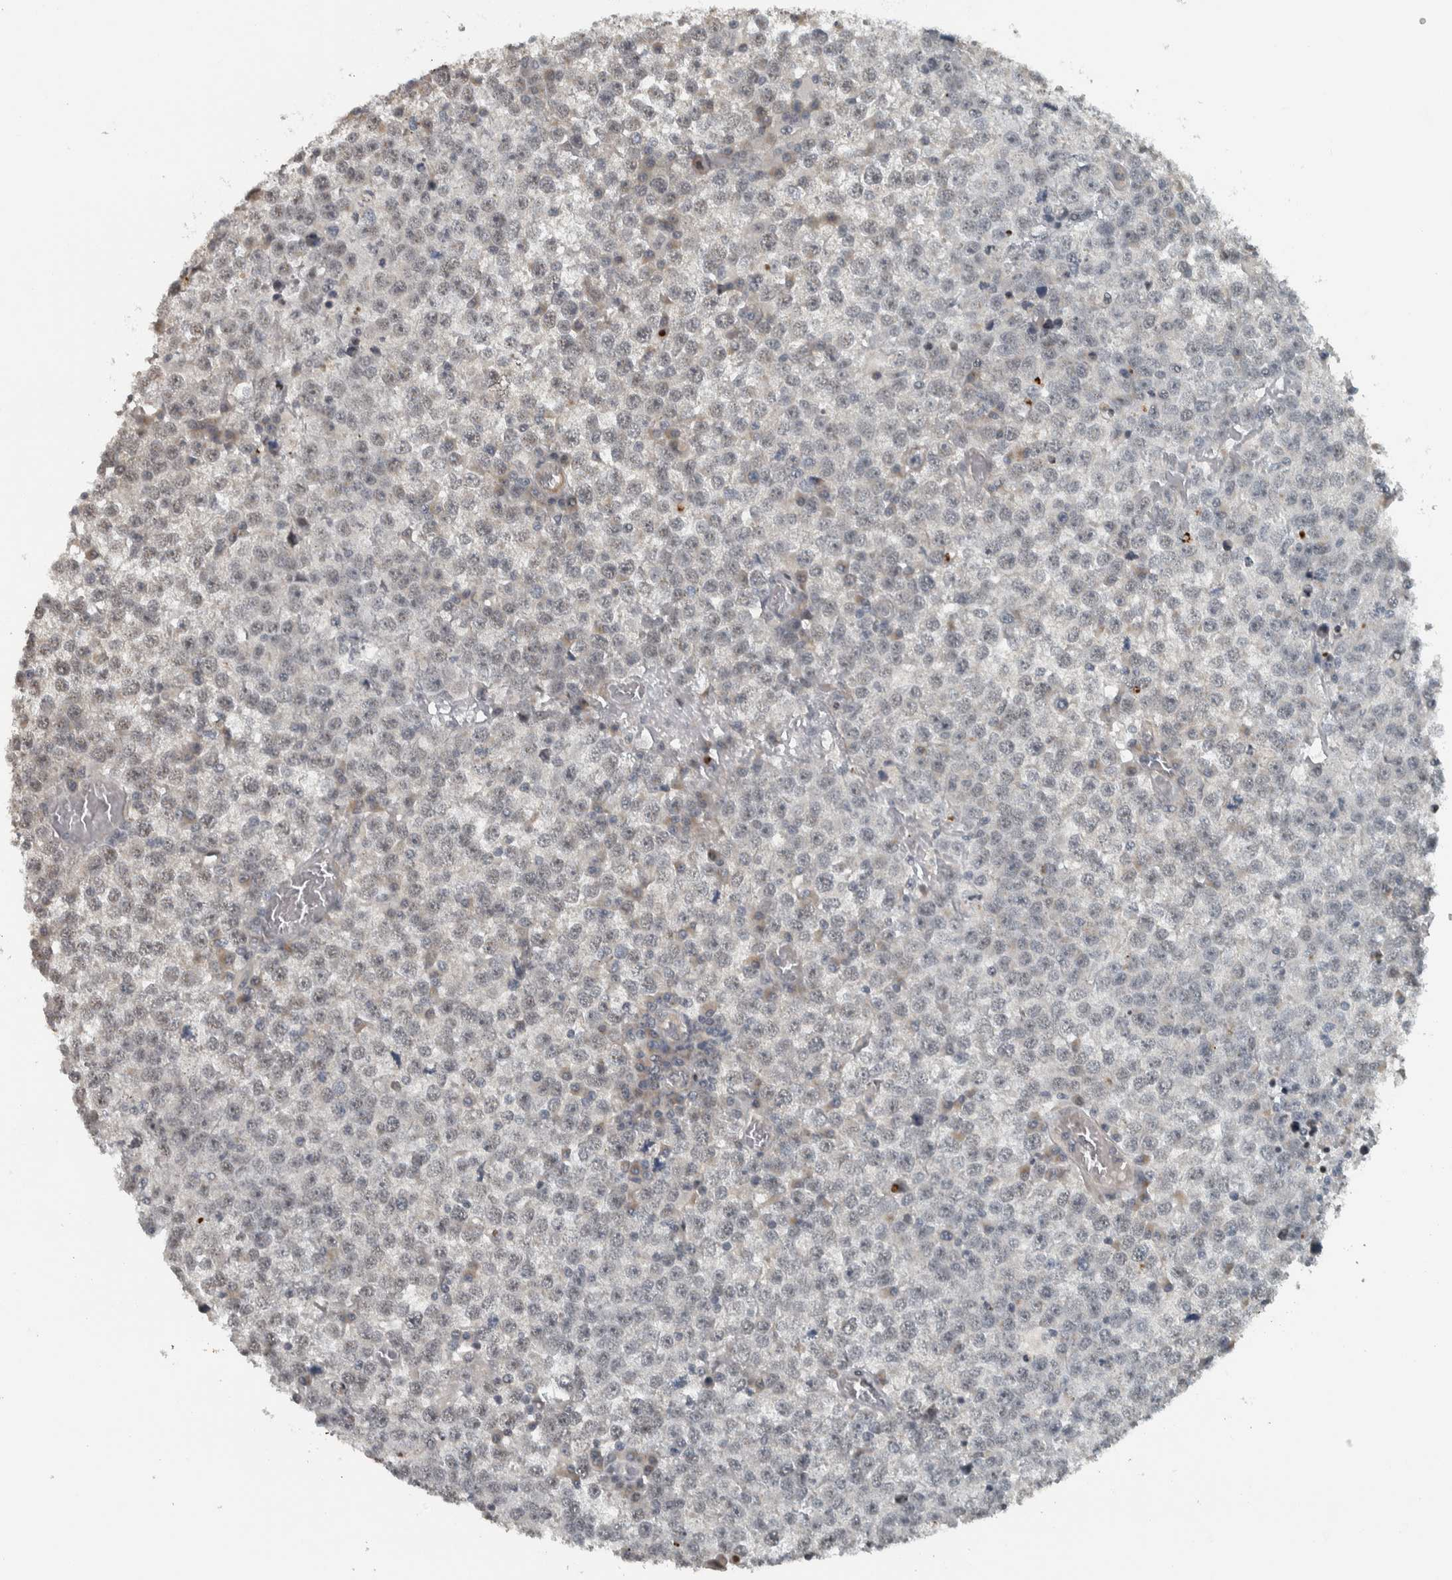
{"staining": {"intensity": "weak", "quantity": "<25%", "location": "nuclear"}, "tissue": "testis cancer", "cell_type": "Tumor cells", "image_type": "cancer", "snomed": [{"axis": "morphology", "description": "Seminoma, NOS"}, {"axis": "topography", "description": "Testis"}], "caption": "A histopathology image of testis seminoma stained for a protein reveals no brown staining in tumor cells. (DAB IHC with hematoxylin counter stain).", "gene": "NAPG", "patient": {"sex": "male", "age": 65}}